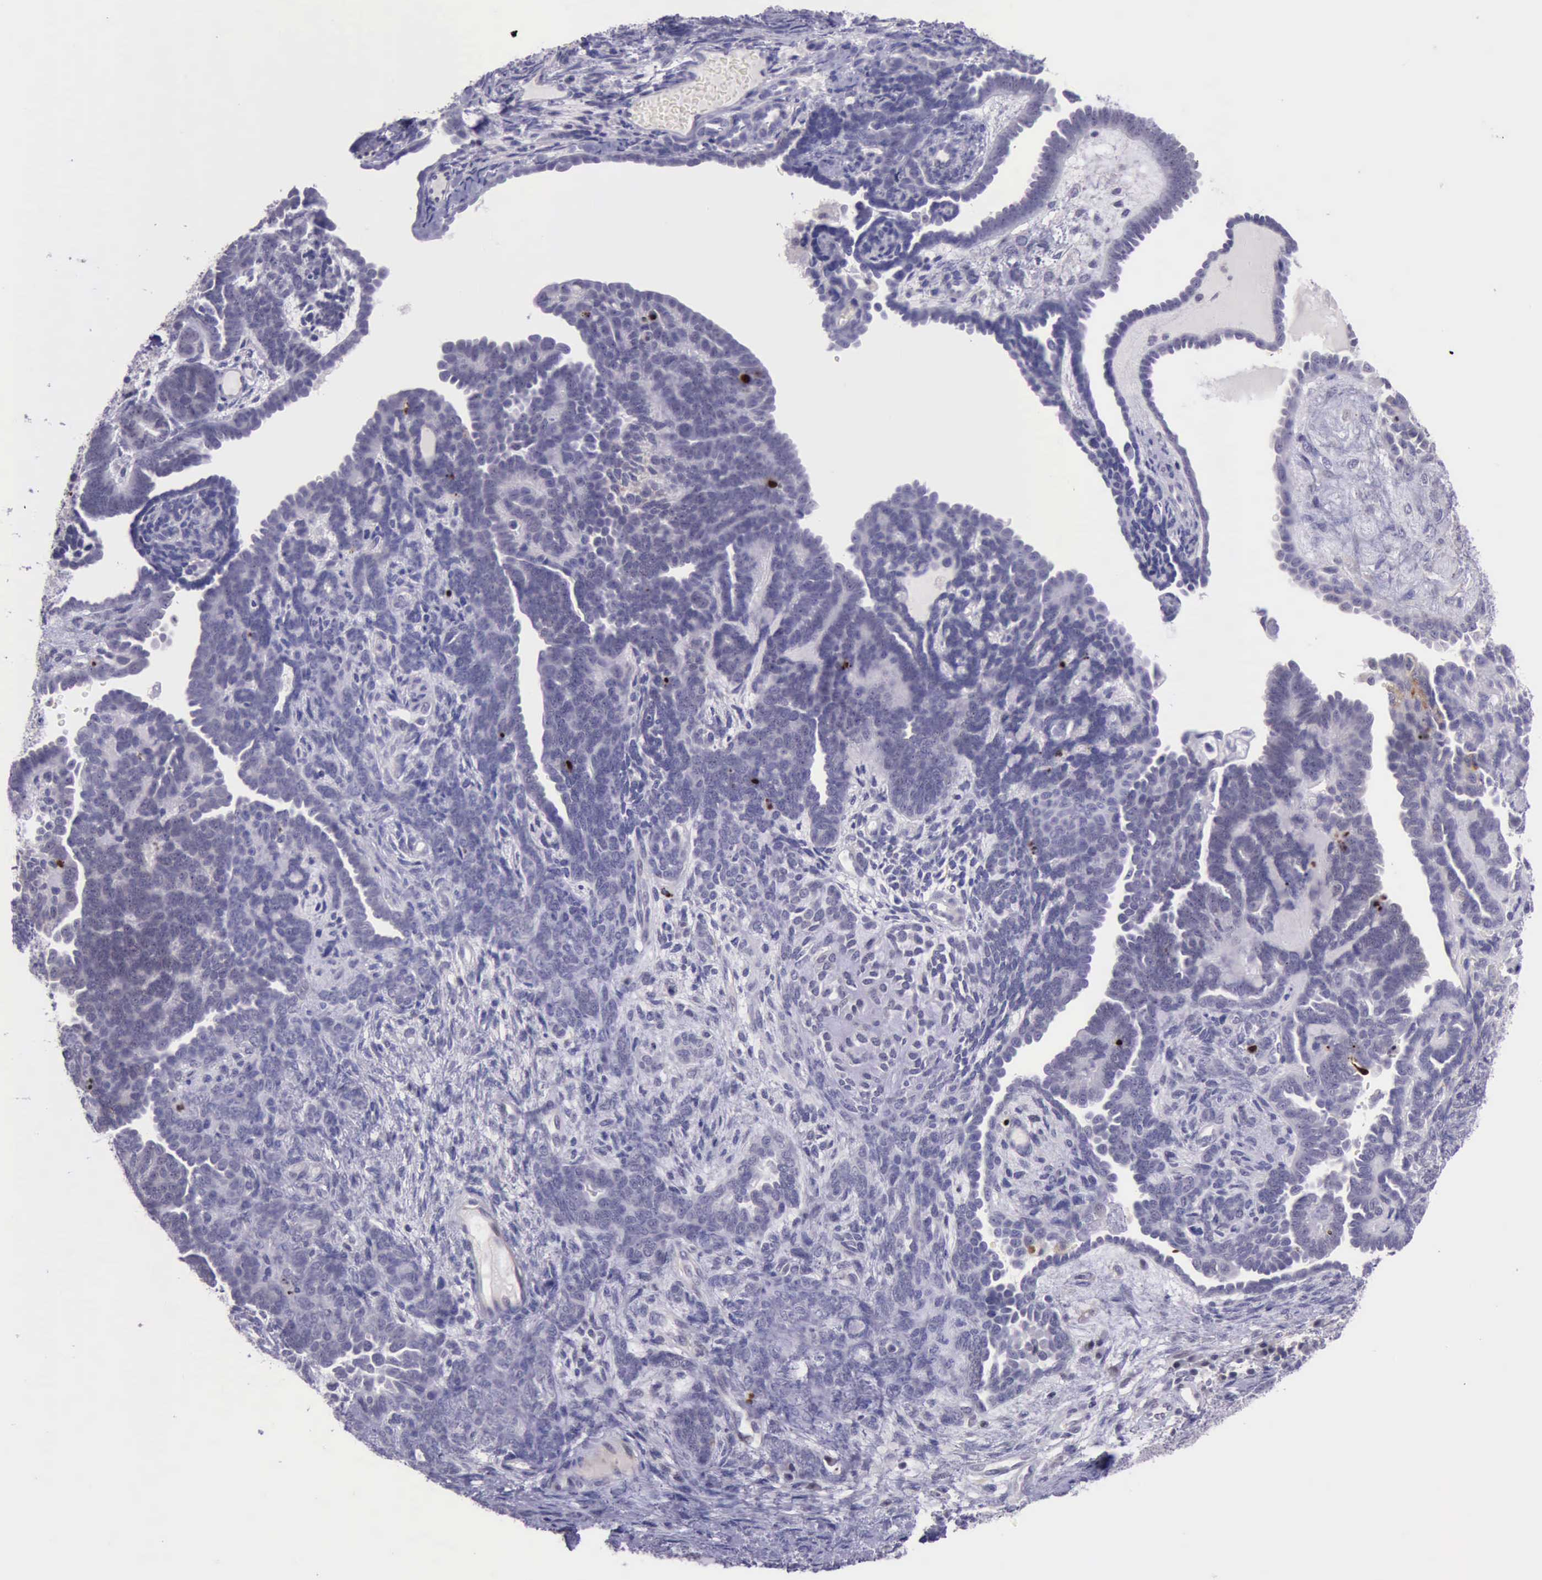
{"staining": {"intensity": "negative", "quantity": "none", "location": "none"}, "tissue": "endometrial cancer", "cell_type": "Tumor cells", "image_type": "cancer", "snomed": [{"axis": "morphology", "description": "Neoplasm, malignant, NOS"}, {"axis": "topography", "description": "Endometrium"}], "caption": "Endometrial cancer (malignant neoplasm) was stained to show a protein in brown. There is no significant positivity in tumor cells.", "gene": "PARP1", "patient": {"sex": "female", "age": 74}}